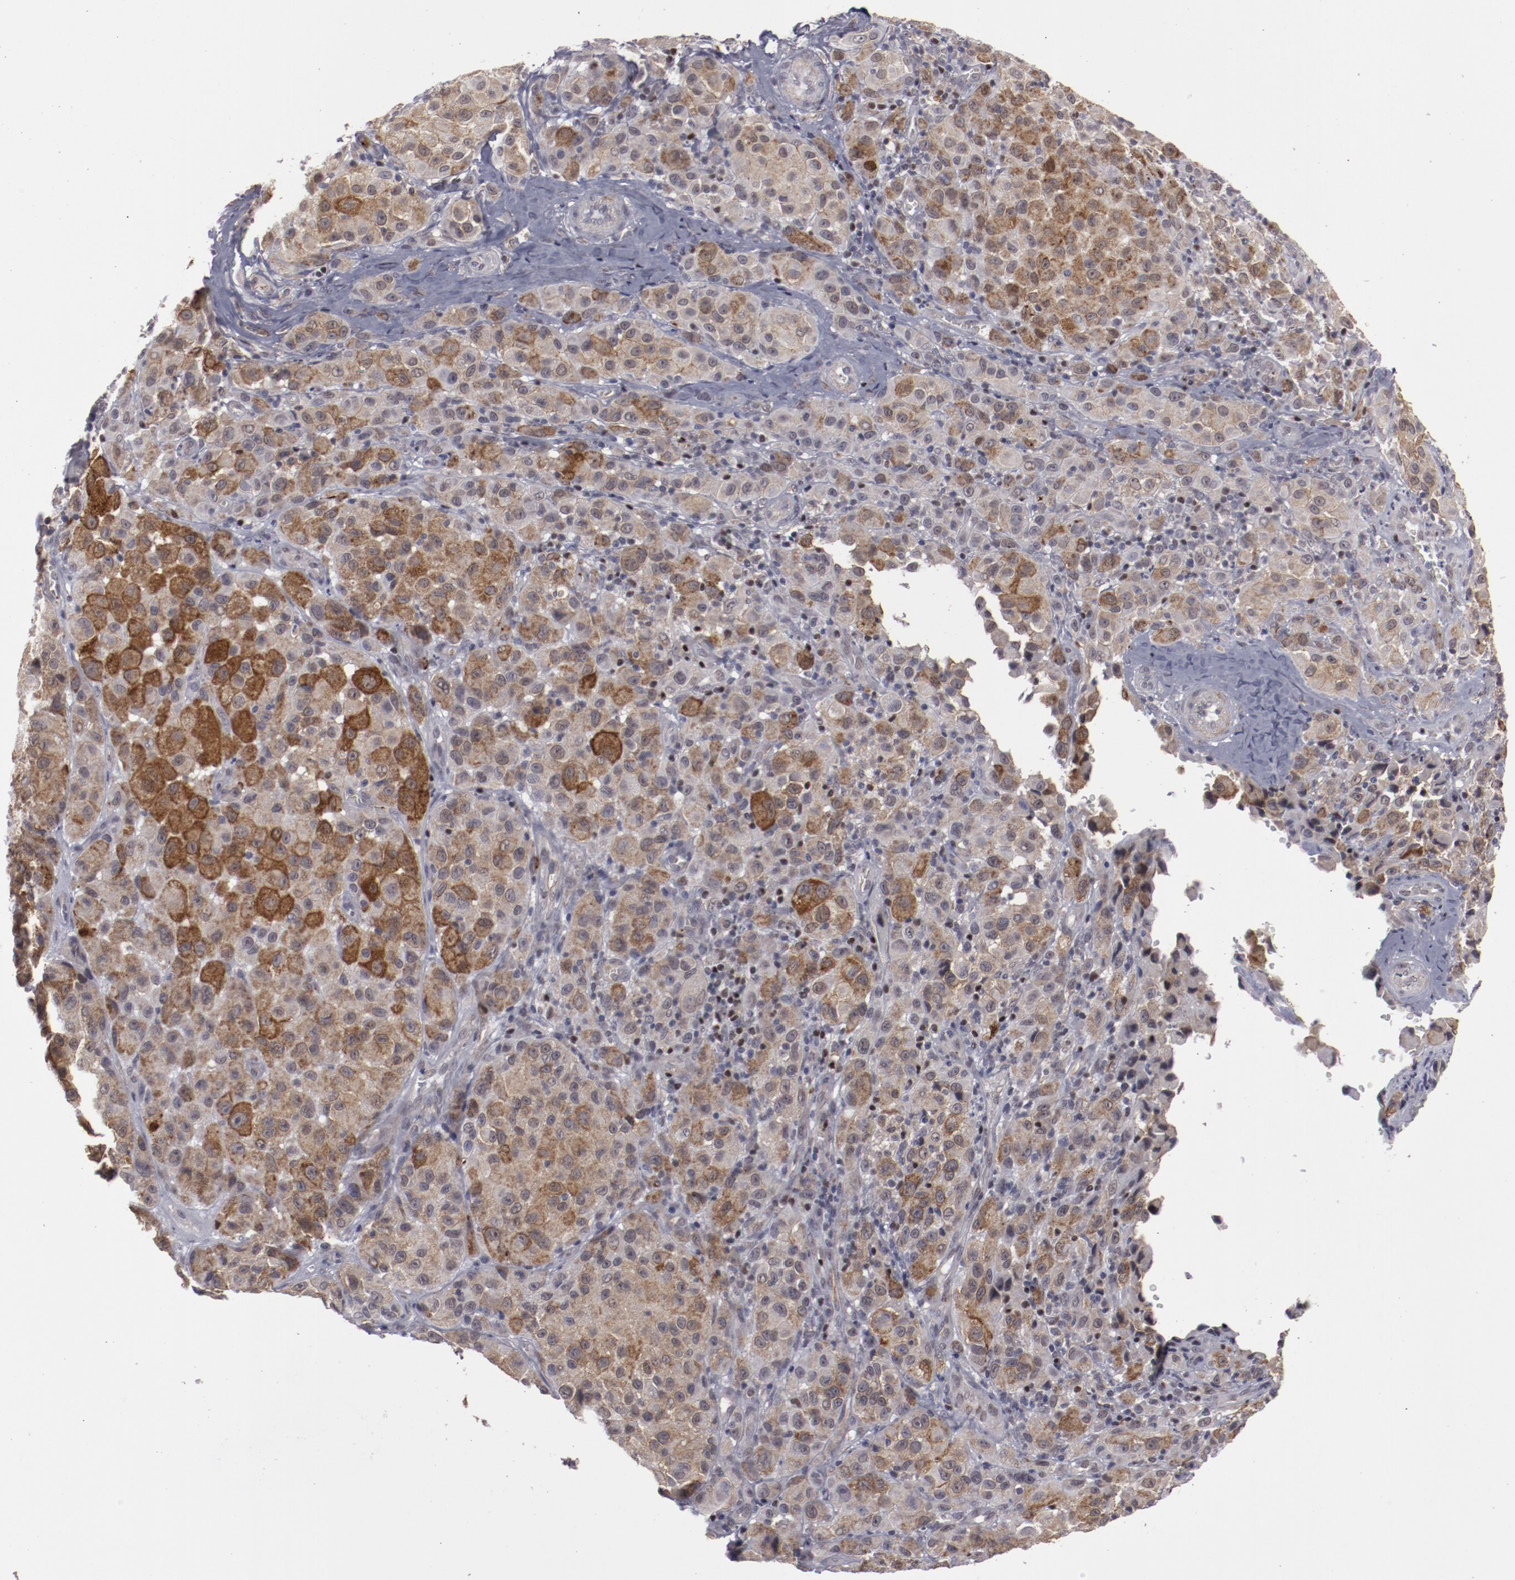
{"staining": {"intensity": "moderate", "quantity": "25%-75%", "location": "cytoplasmic/membranous"}, "tissue": "melanoma", "cell_type": "Tumor cells", "image_type": "cancer", "snomed": [{"axis": "morphology", "description": "Malignant melanoma, NOS"}, {"axis": "topography", "description": "Skin"}], "caption": "This image shows immunohistochemistry staining of human melanoma, with medium moderate cytoplasmic/membranous expression in about 25%-75% of tumor cells.", "gene": "LEF1", "patient": {"sex": "female", "age": 21}}